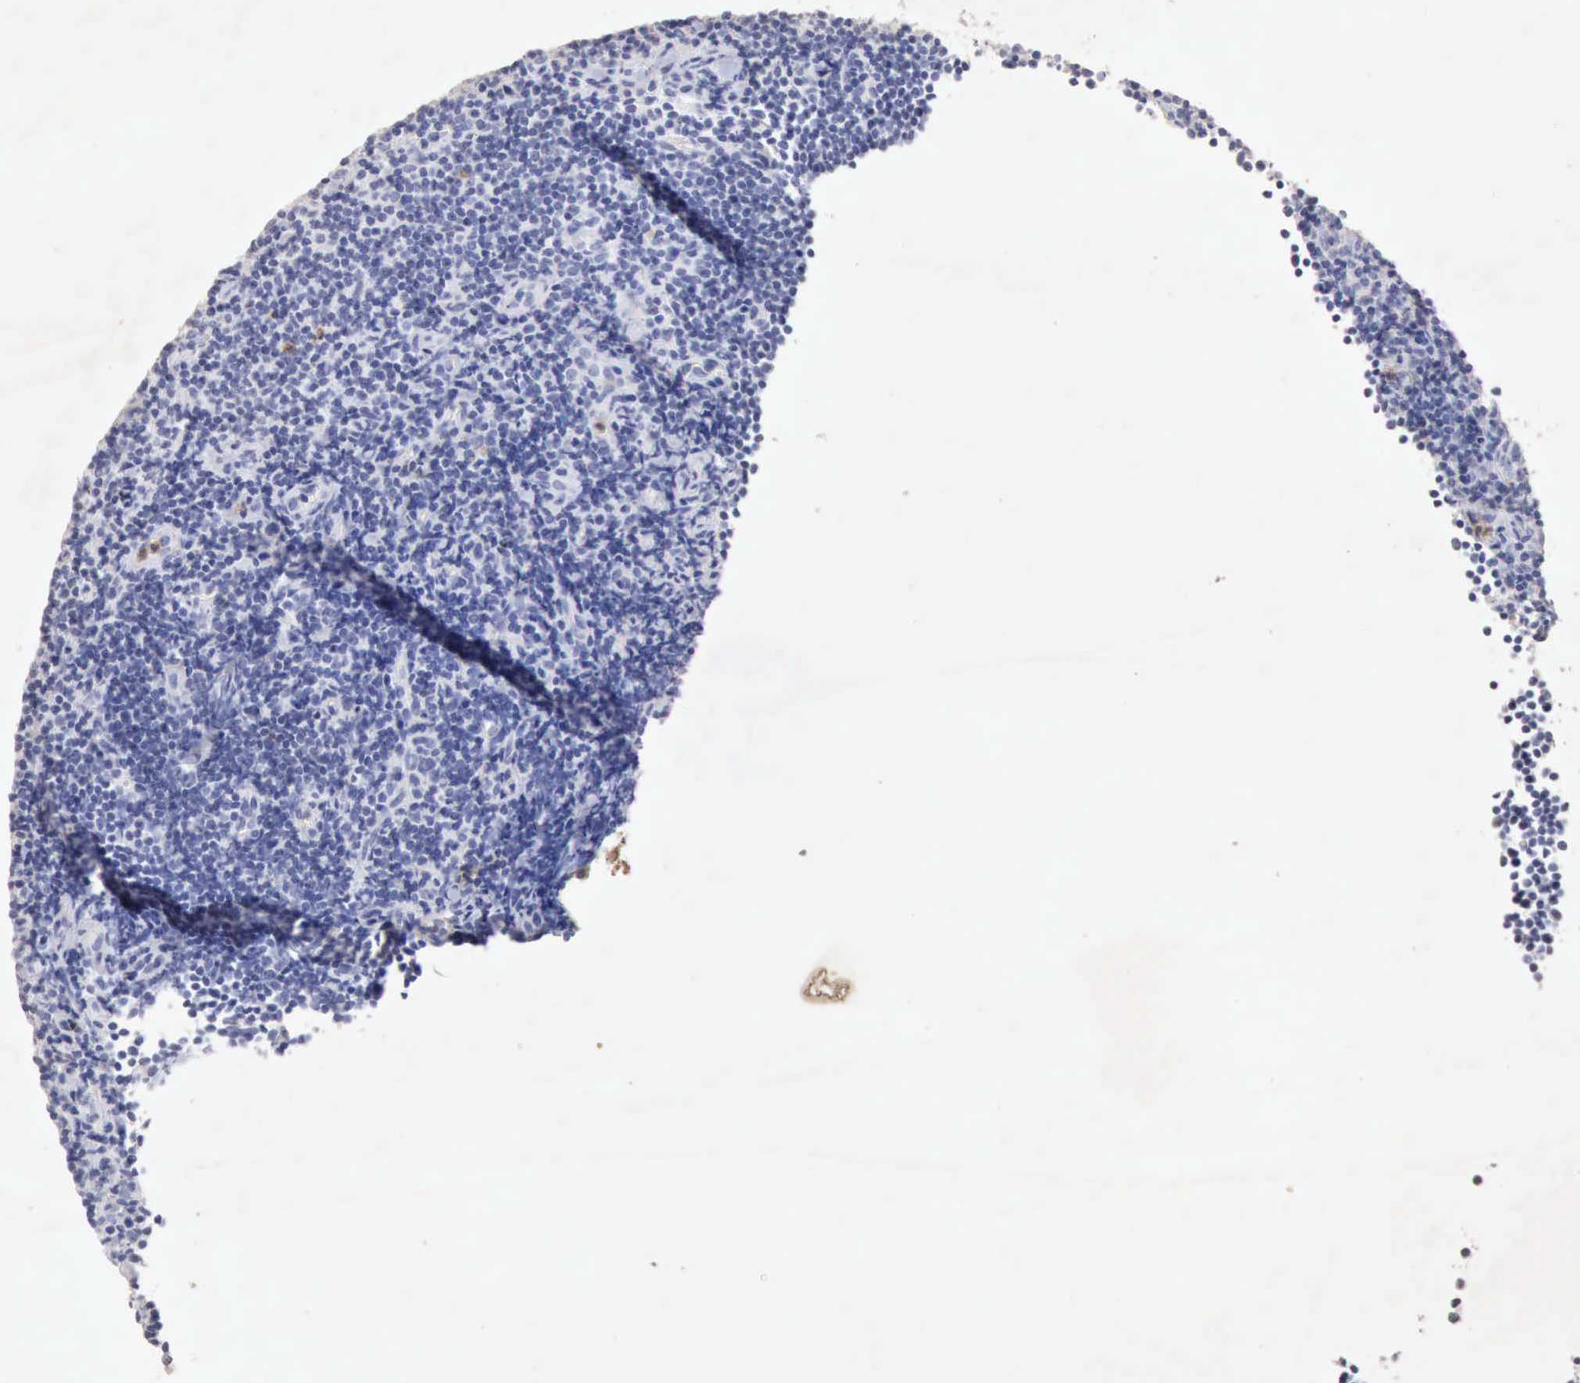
{"staining": {"intensity": "negative", "quantity": "none", "location": "none"}, "tissue": "lymphoma", "cell_type": "Tumor cells", "image_type": "cancer", "snomed": [{"axis": "morphology", "description": "Malignant lymphoma, non-Hodgkin's type, Low grade"}, {"axis": "topography", "description": "Lymph node"}], "caption": "IHC image of malignant lymphoma, non-Hodgkin's type (low-grade) stained for a protein (brown), which exhibits no positivity in tumor cells.", "gene": "KRT6B", "patient": {"sex": "male", "age": 49}}